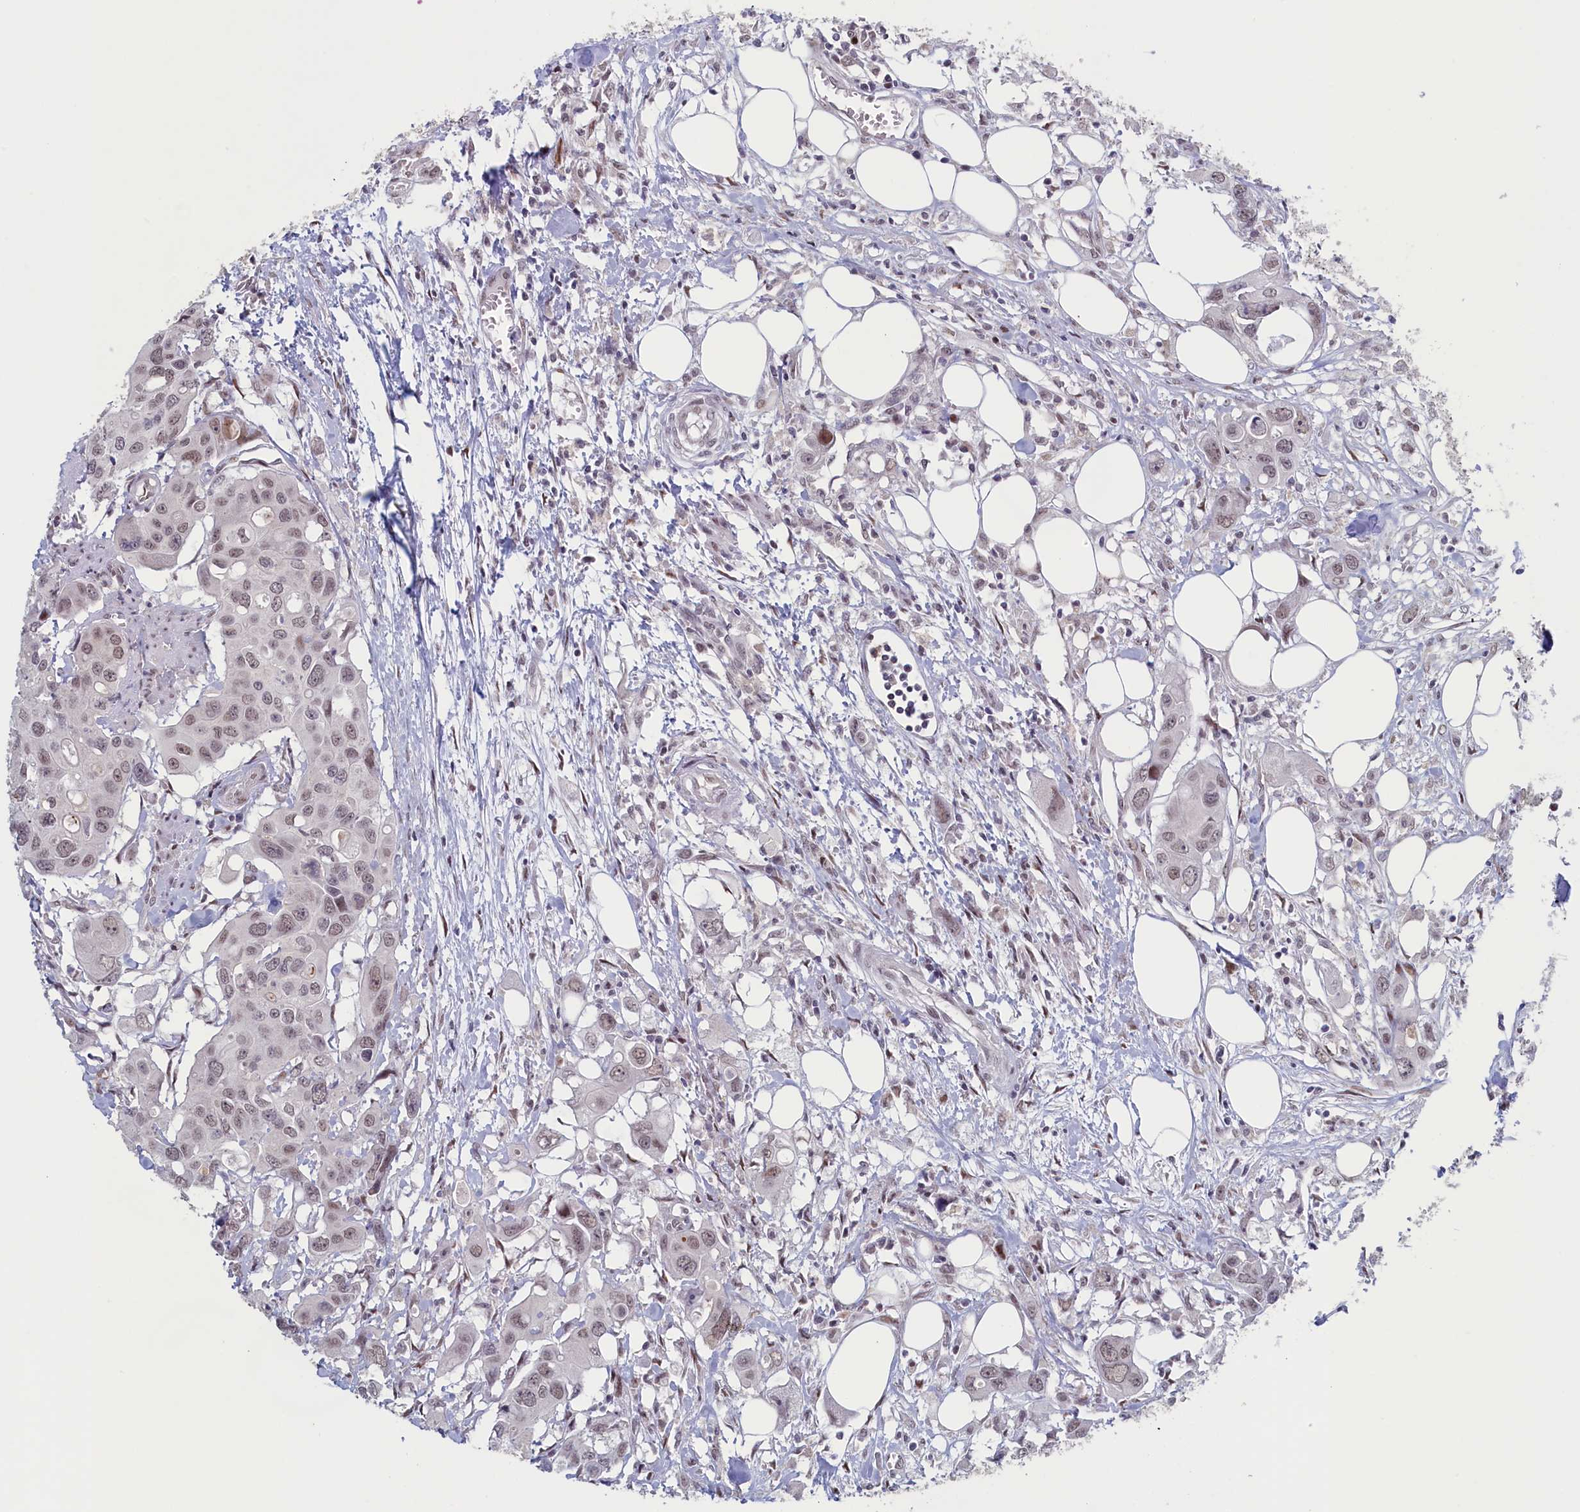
{"staining": {"intensity": "weak", "quantity": "25%-75%", "location": "nuclear"}, "tissue": "colorectal cancer", "cell_type": "Tumor cells", "image_type": "cancer", "snomed": [{"axis": "morphology", "description": "Adenocarcinoma, NOS"}, {"axis": "topography", "description": "Colon"}], "caption": "Colorectal cancer stained with DAB (3,3'-diaminobenzidine) IHC reveals low levels of weak nuclear staining in approximately 25%-75% of tumor cells.", "gene": "ATF7IP2", "patient": {"sex": "male", "age": 77}}